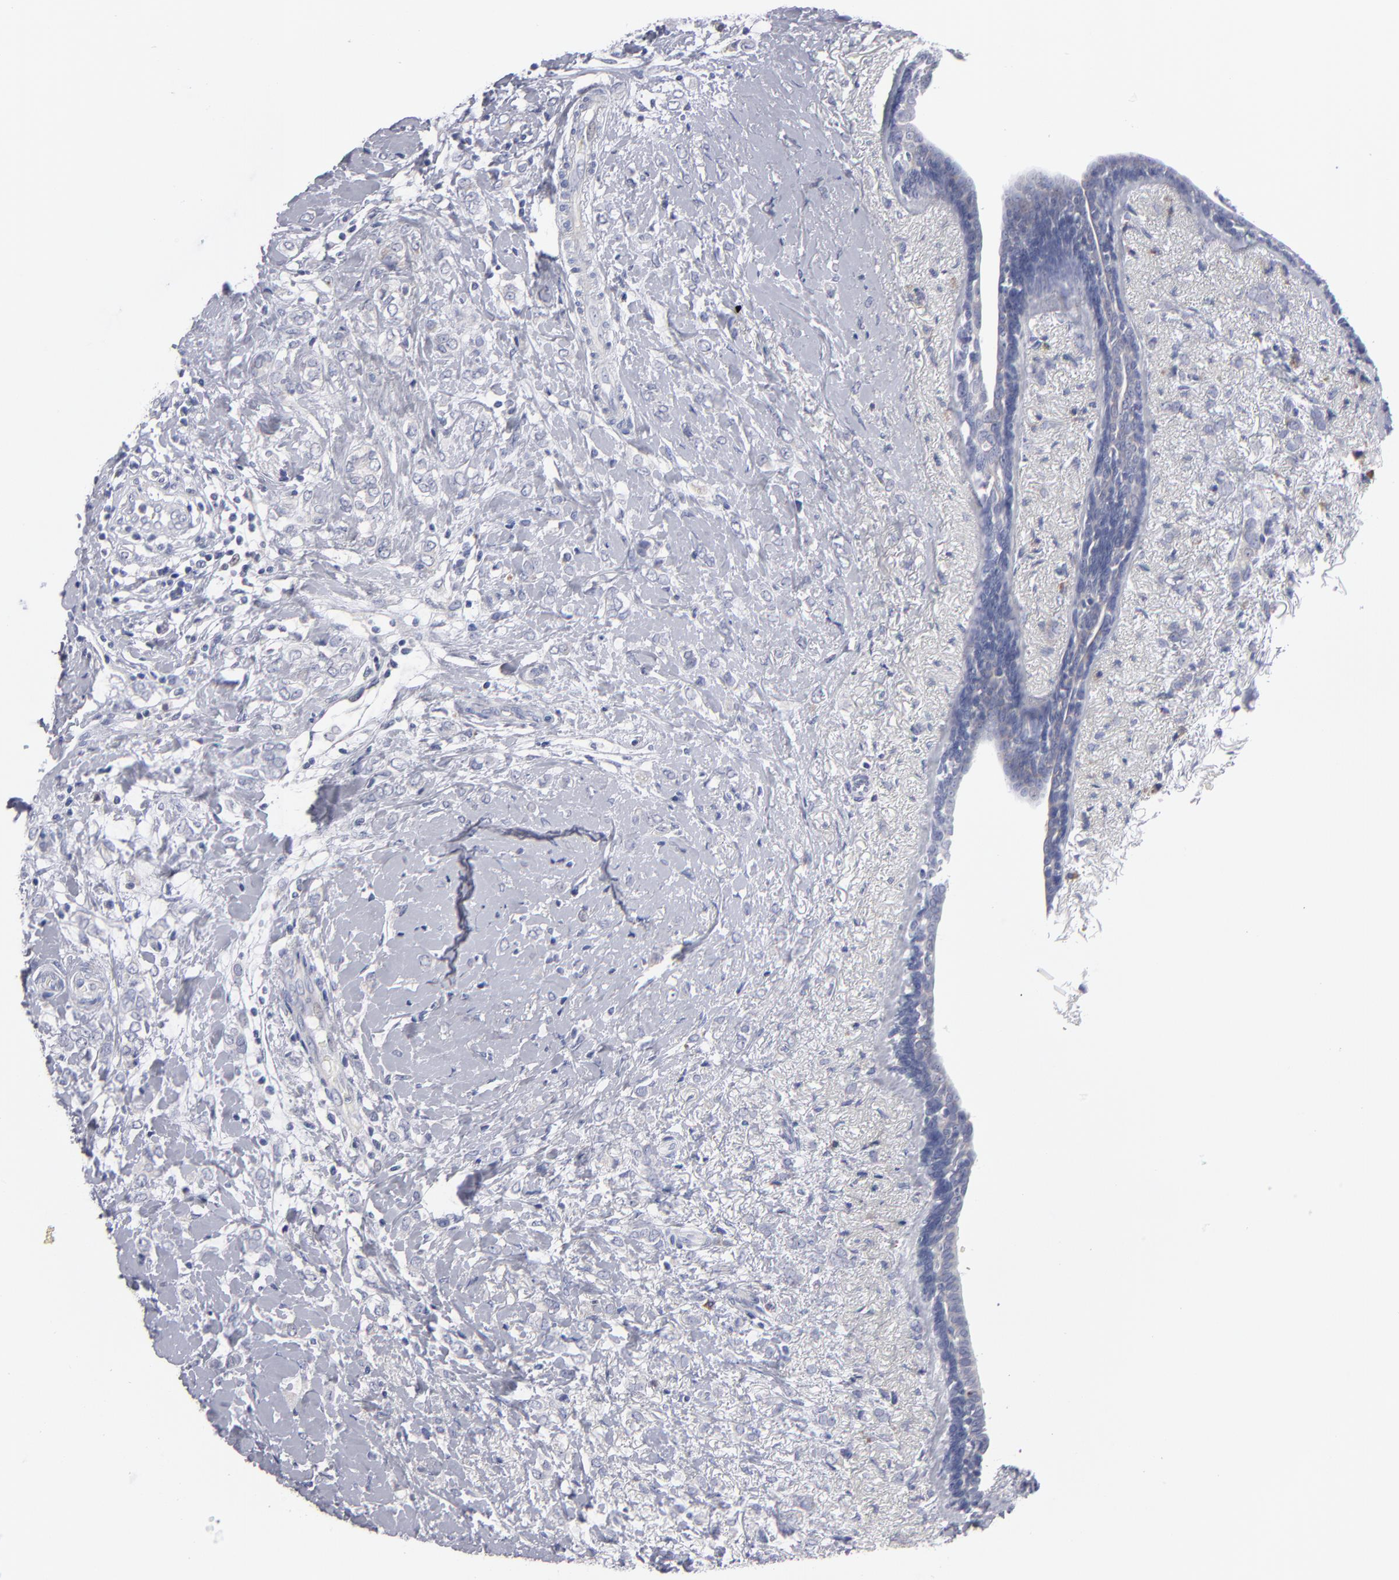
{"staining": {"intensity": "weak", "quantity": ">75%", "location": "cytoplasmic/membranous"}, "tissue": "breast cancer", "cell_type": "Tumor cells", "image_type": "cancer", "snomed": [{"axis": "morphology", "description": "Normal tissue, NOS"}, {"axis": "morphology", "description": "Lobular carcinoma"}, {"axis": "topography", "description": "Breast"}], "caption": "Brown immunohistochemical staining in human breast lobular carcinoma exhibits weak cytoplasmic/membranous staining in about >75% of tumor cells.", "gene": "CCDC80", "patient": {"sex": "female", "age": 47}}